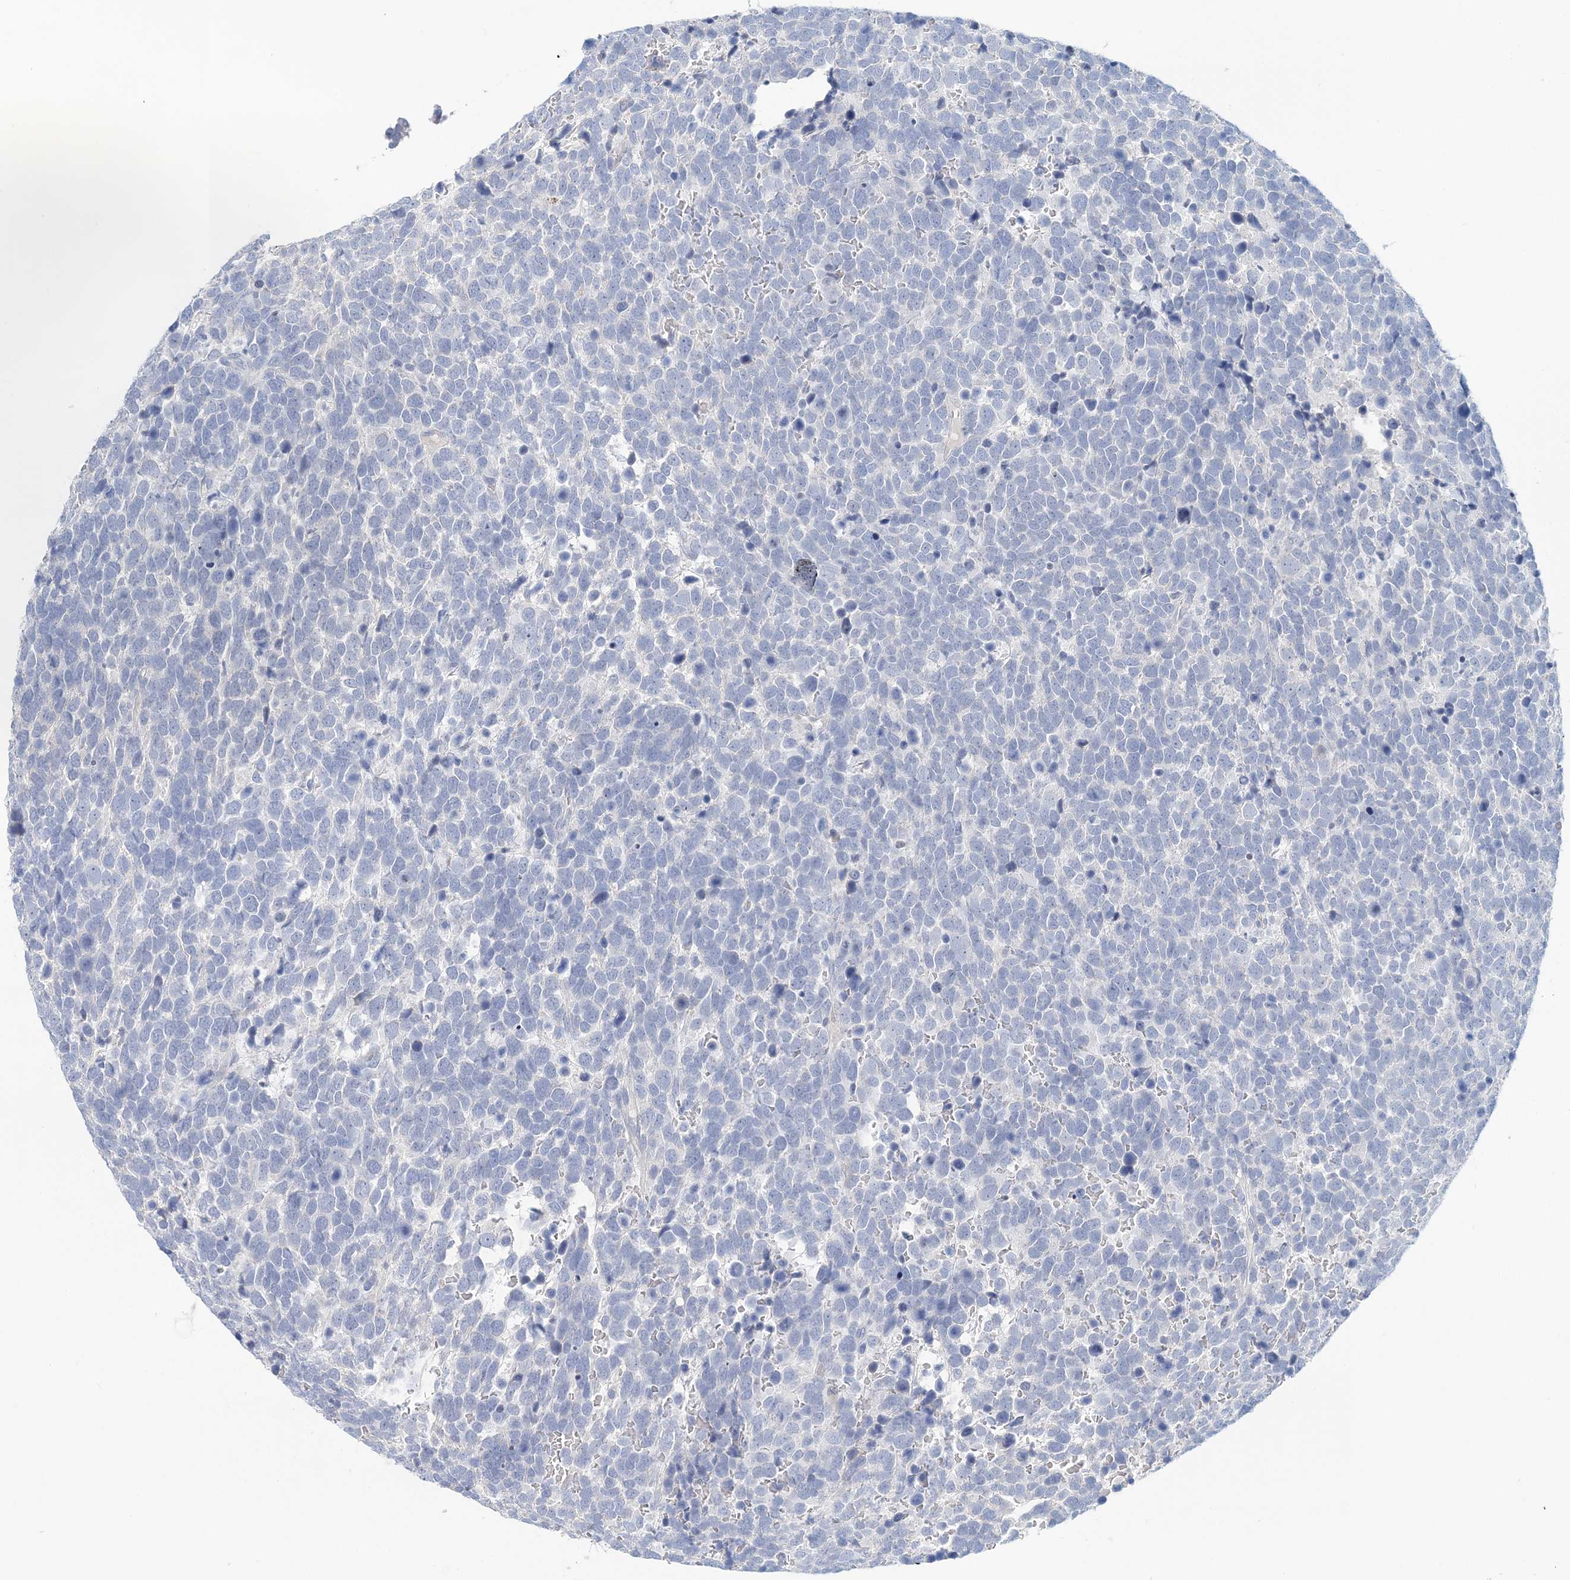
{"staining": {"intensity": "negative", "quantity": "none", "location": "none"}, "tissue": "urothelial cancer", "cell_type": "Tumor cells", "image_type": "cancer", "snomed": [{"axis": "morphology", "description": "Urothelial carcinoma, High grade"}, {"axis": "topography", "description": "Urinary bladder"}], "caption": "IHC histopathology image of human urothelial cancer stained for a protein (brown), which shows no staining in tumor cells. Brightfield microscopy of immunohistochemistry (IHC) stained with DAB (brown) and hematoxylin (blue), captured at high magnification.", "gene": "LRRIQ4", "patient": {"sex": "female", "age": 82}}